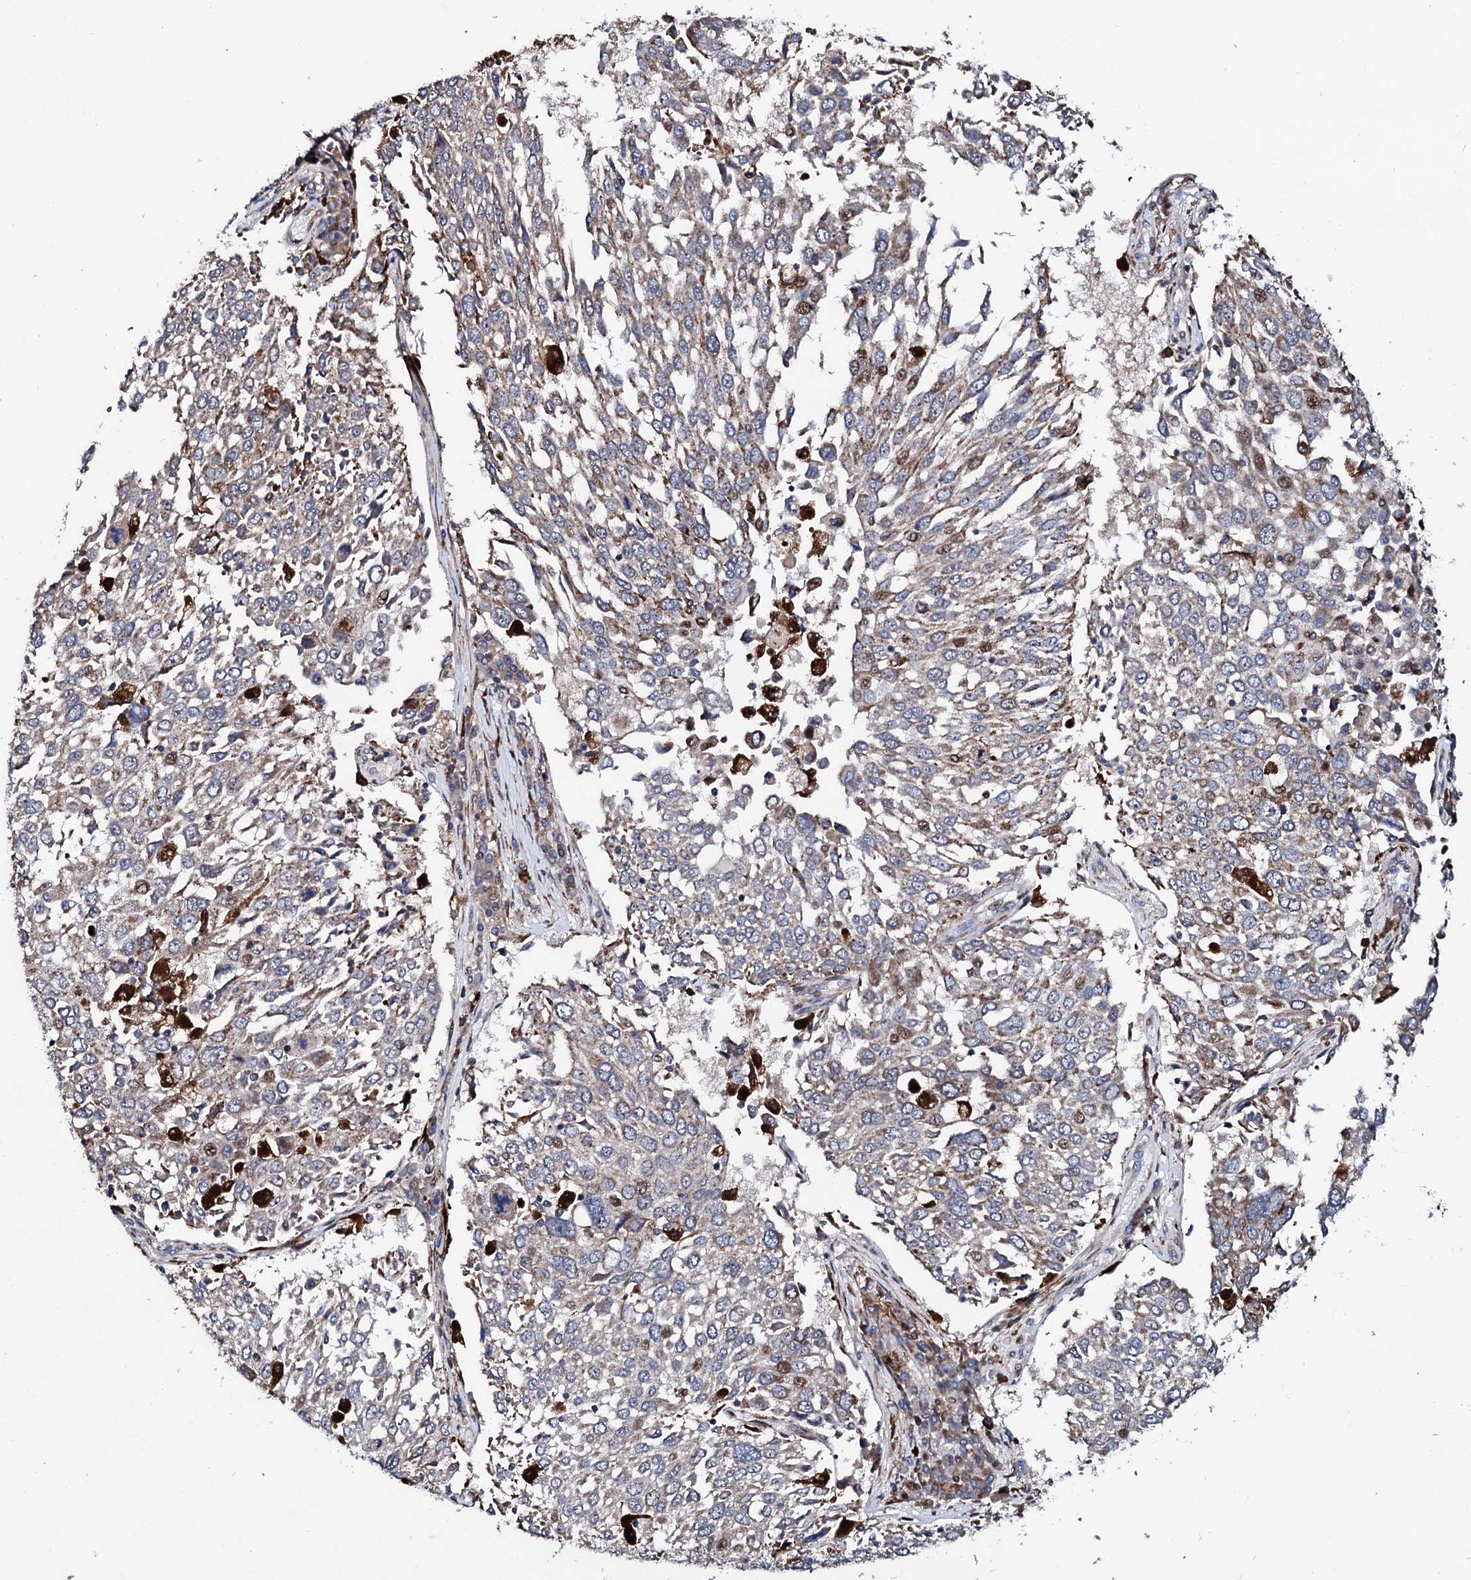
{"staining": {"intensity": "moderate", "quantity": "25%-75%", "location": "cytoplasmic/membranous"}, "tissue": "lung cancer", "cell_type": "Tumor cells", "image_type": "cancer", "snomed": [{"axis": "morphology", "description": "Squamous cell carcinoma, NOS"}, {"axis": "topography", "description": "Lung"}], "caption": "About 25%-75% of tumor cells in lung squamous cell carcinoma exhibit moderate cytoplasmic/membranous protein staining as visualized by brown immunohistochemical staining.", "gene": "TCIRG1", "patient": {"sex": "male", "age": 65}}